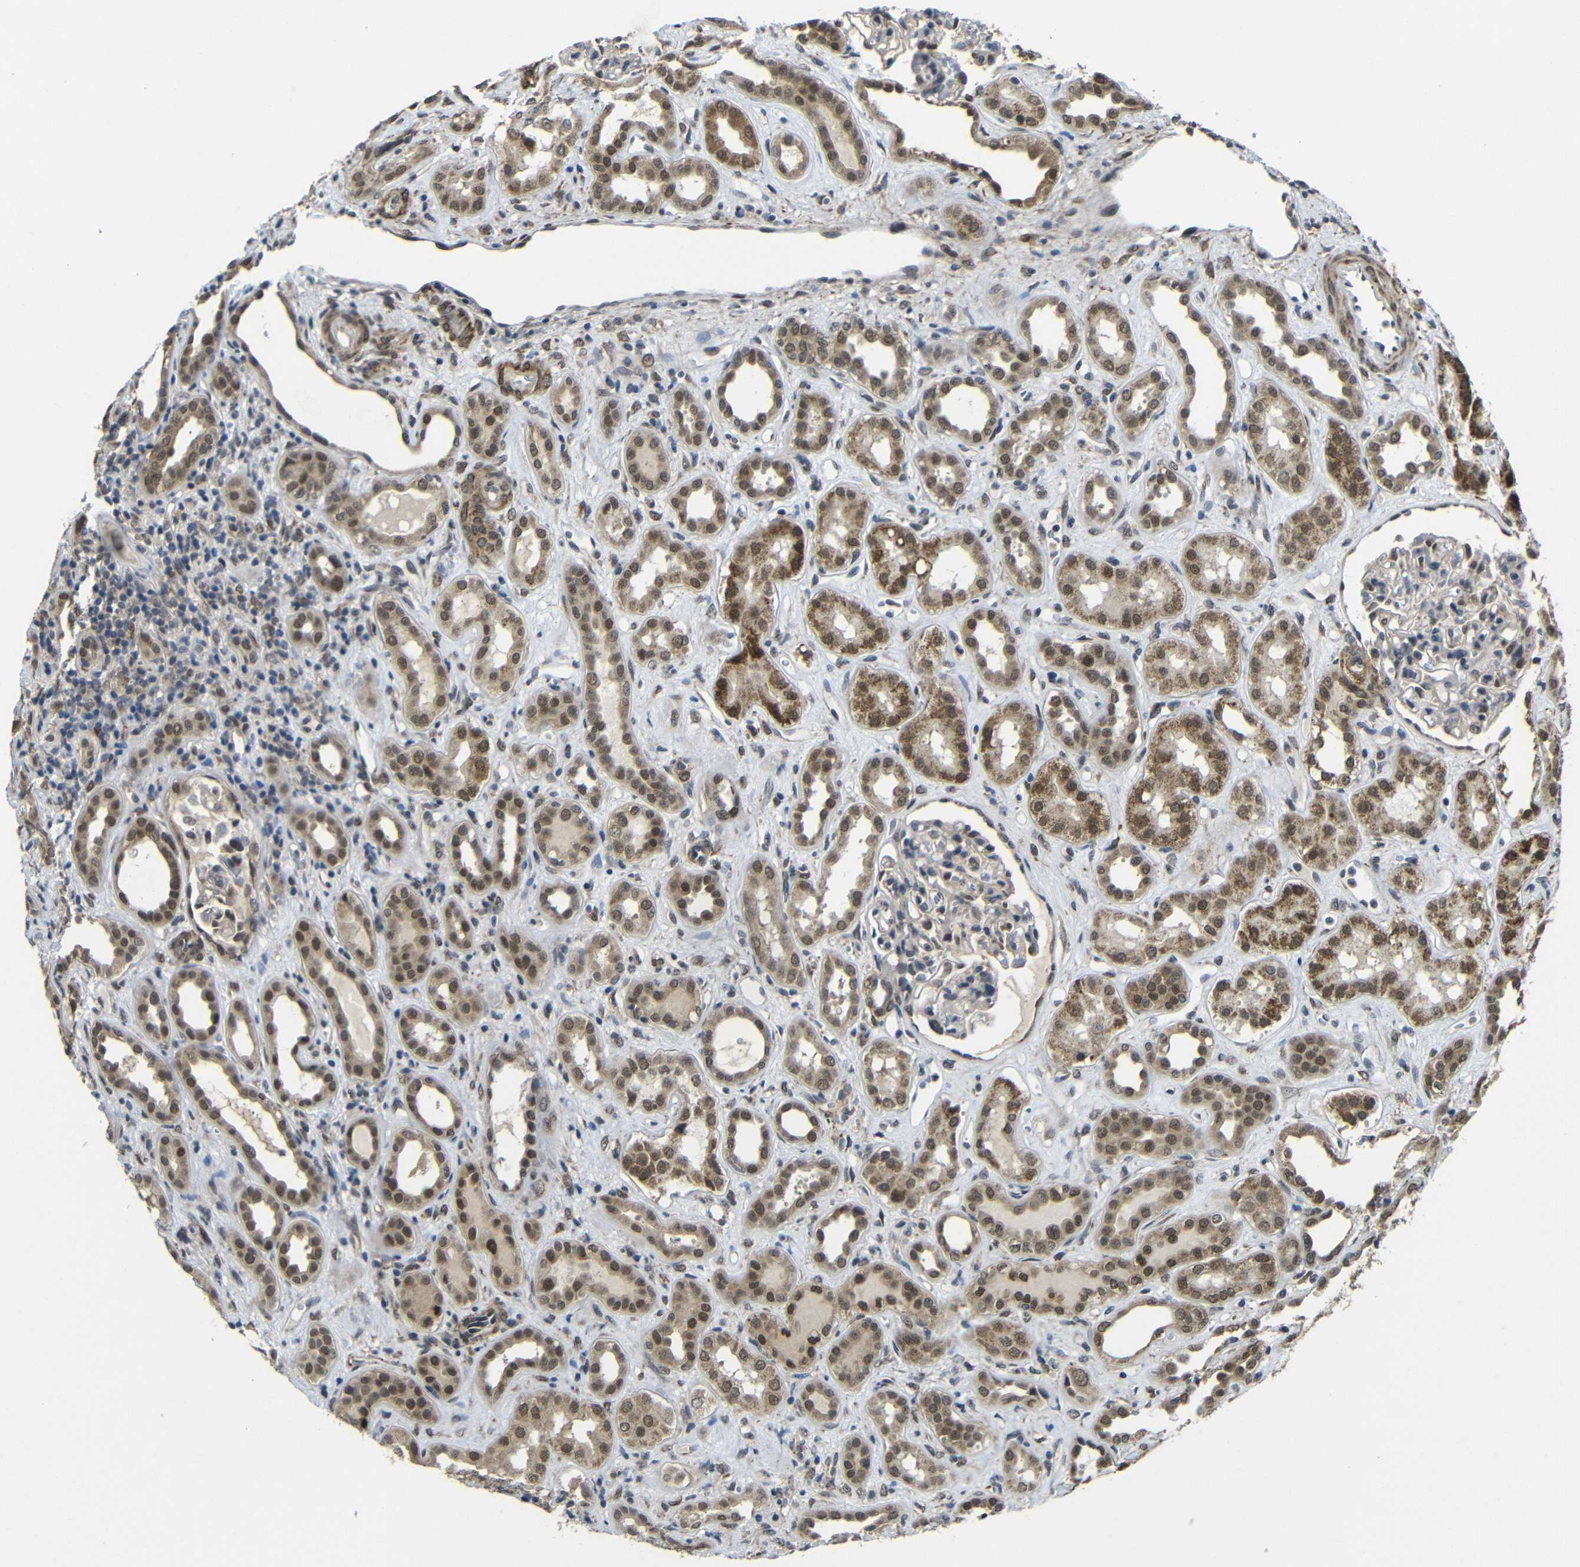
{"staining": {"intensity": "negative", "quantity": "none", "location": "none"}, "tissue": "kidney", "cell_type": "Cells in glomeruli", "image_type": "normal", "snomed": [{"axis": "morphology", "description": "Normal tissue, NOS"}, {"axis": "topography", "description": "Kidney"}], "caption": "The image demonstrates no significant expression in cells in glomeruli of kidney. The staining was performed using DAB (3,3'-diaminobenzidine) to visualize the protein expression in brown, while the nuclei were stained in blue with hematoxylin (Magnification: 20x).", "gene": "FAM172A", "patient": {"sex": "male", "age": 59}}